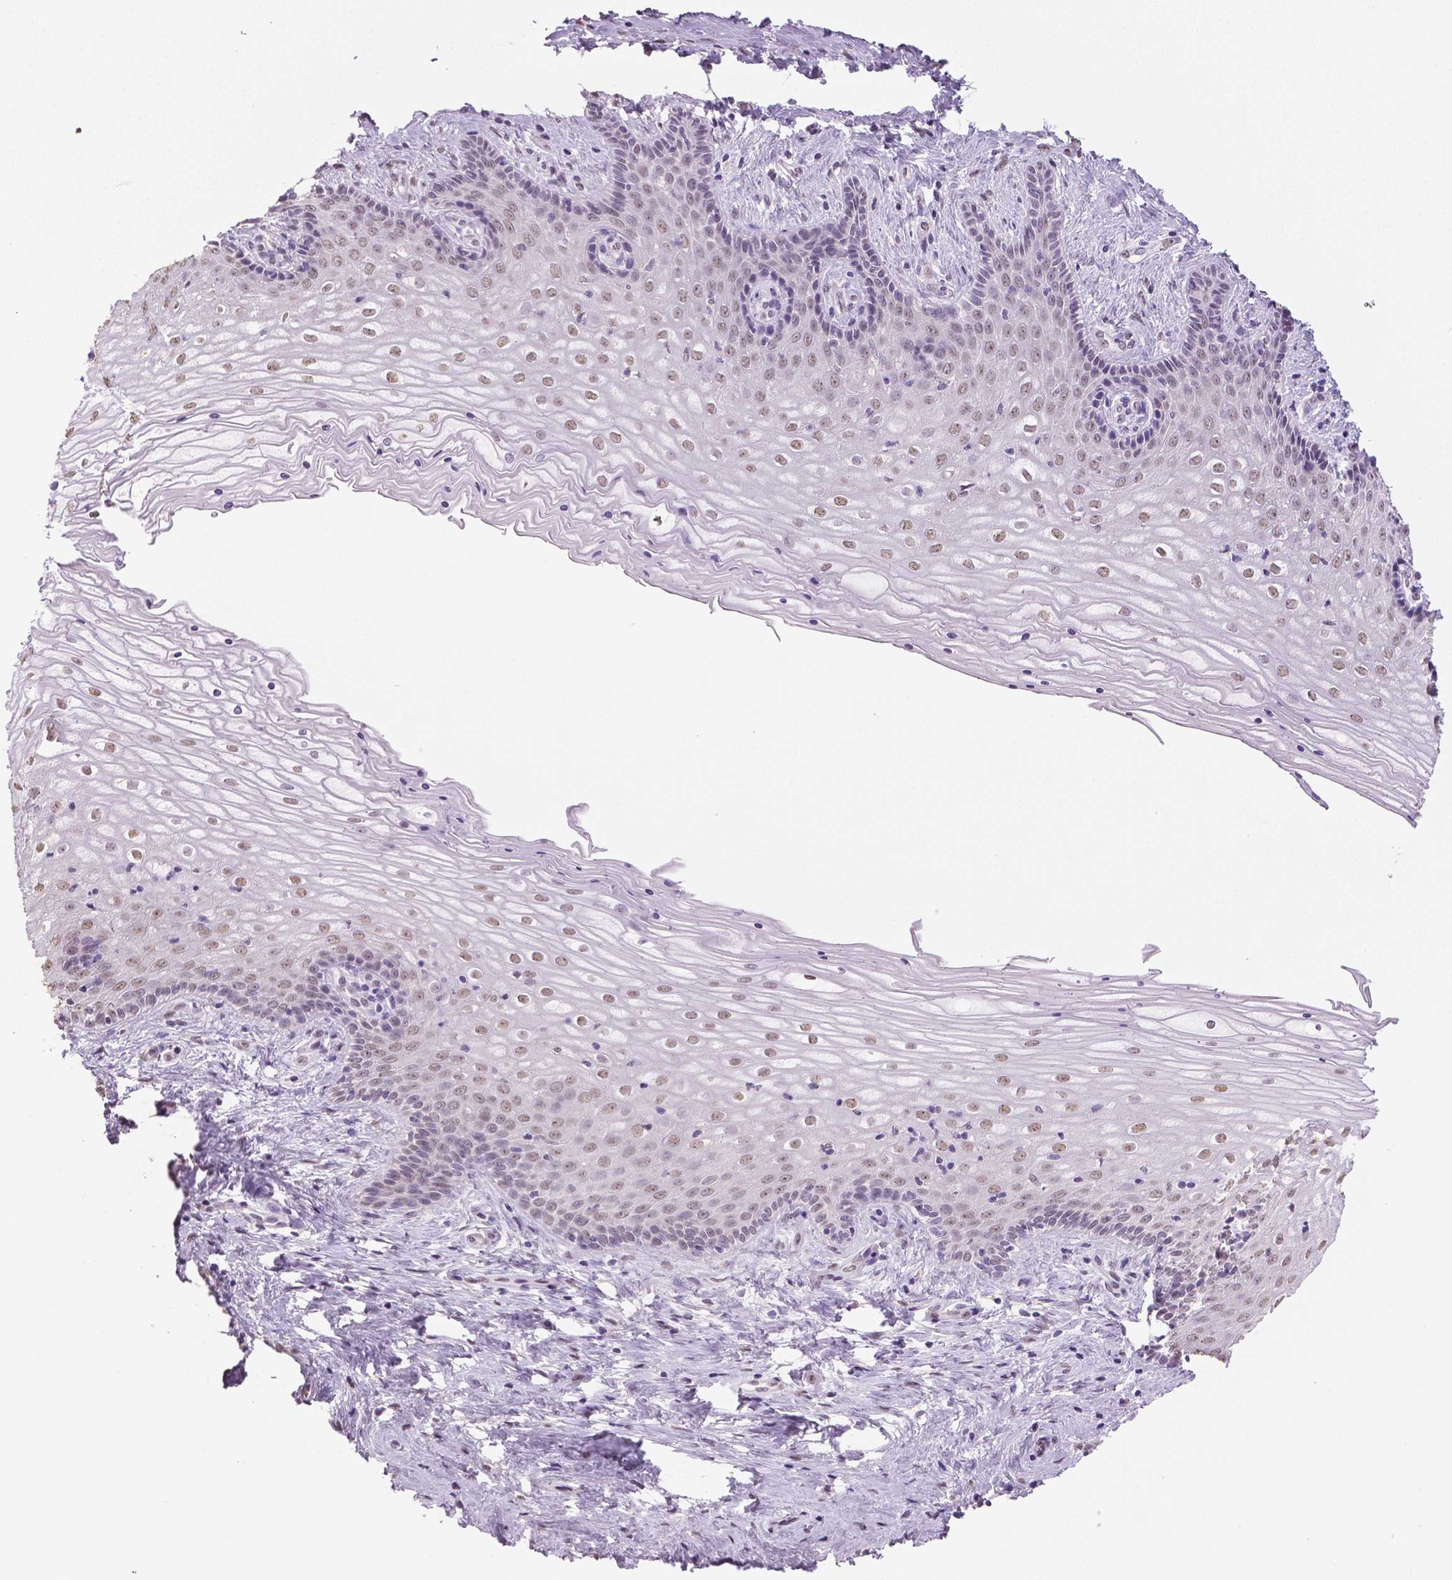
{"staining": {"intensity": "weak", "quantity": "25%-75%", "location": "nuclear"}, "tissue": "vagina", "cell_type": "Squamous epithelial cells", "image_type": "normal", "snomed": [{"axis": "morphology", "description": "Normal tissue, NOS"}, {"axis": "topography", "description": "Vagina"}], "caption": "Weak nuclear protein positivity is seen in approximately 25%-75% of squamous epithelial cells in vagina. Using DAB (brown) and hematoxylin (blue) stains, captured at high magnification using brightfield microscopy.", "gene": "IGF2BP1", "patient": {"sex": "female", "age": 45}}